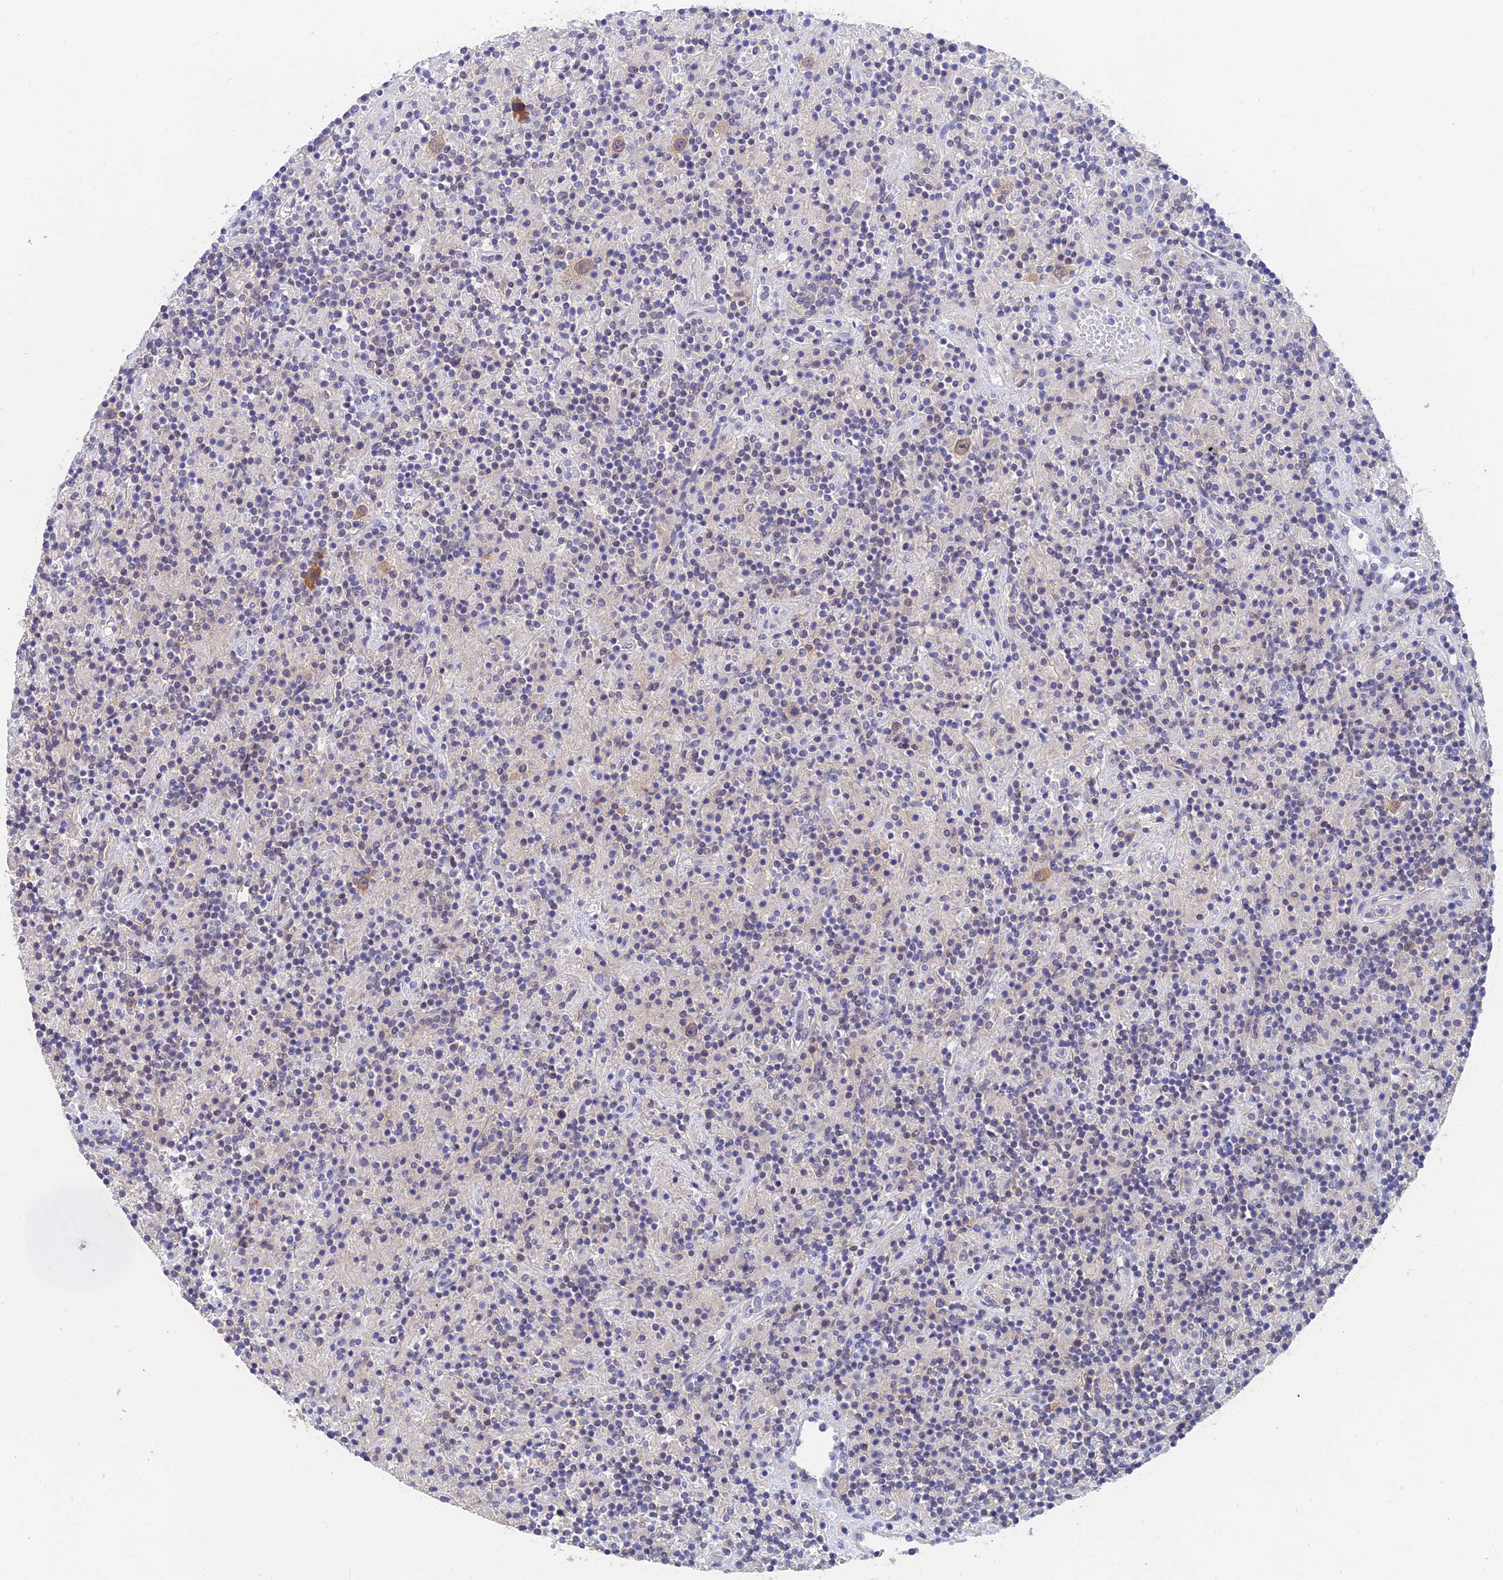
{"staining": {"intensity": "weak", "quantity": "25%-75%", "location": "cytoplasmic/membranous"}, "tissue": "lymphoma", "cell_type": "Tumor cells", "image_type": "cancer", "snomed": [{"axis": "morphology", "description": "Hodgkin's disease, NOS"}, {"axis": "topography", "description": "Lymph node"}], "caption": "This micrograph demonstrates IHC staining of human lymphoma, with low weak cytoplasmic/membranous expression in approximately 25%-75% of tumor cells.", "gene": "STUB1", "patient": {"sex": "male", "age": 70}}